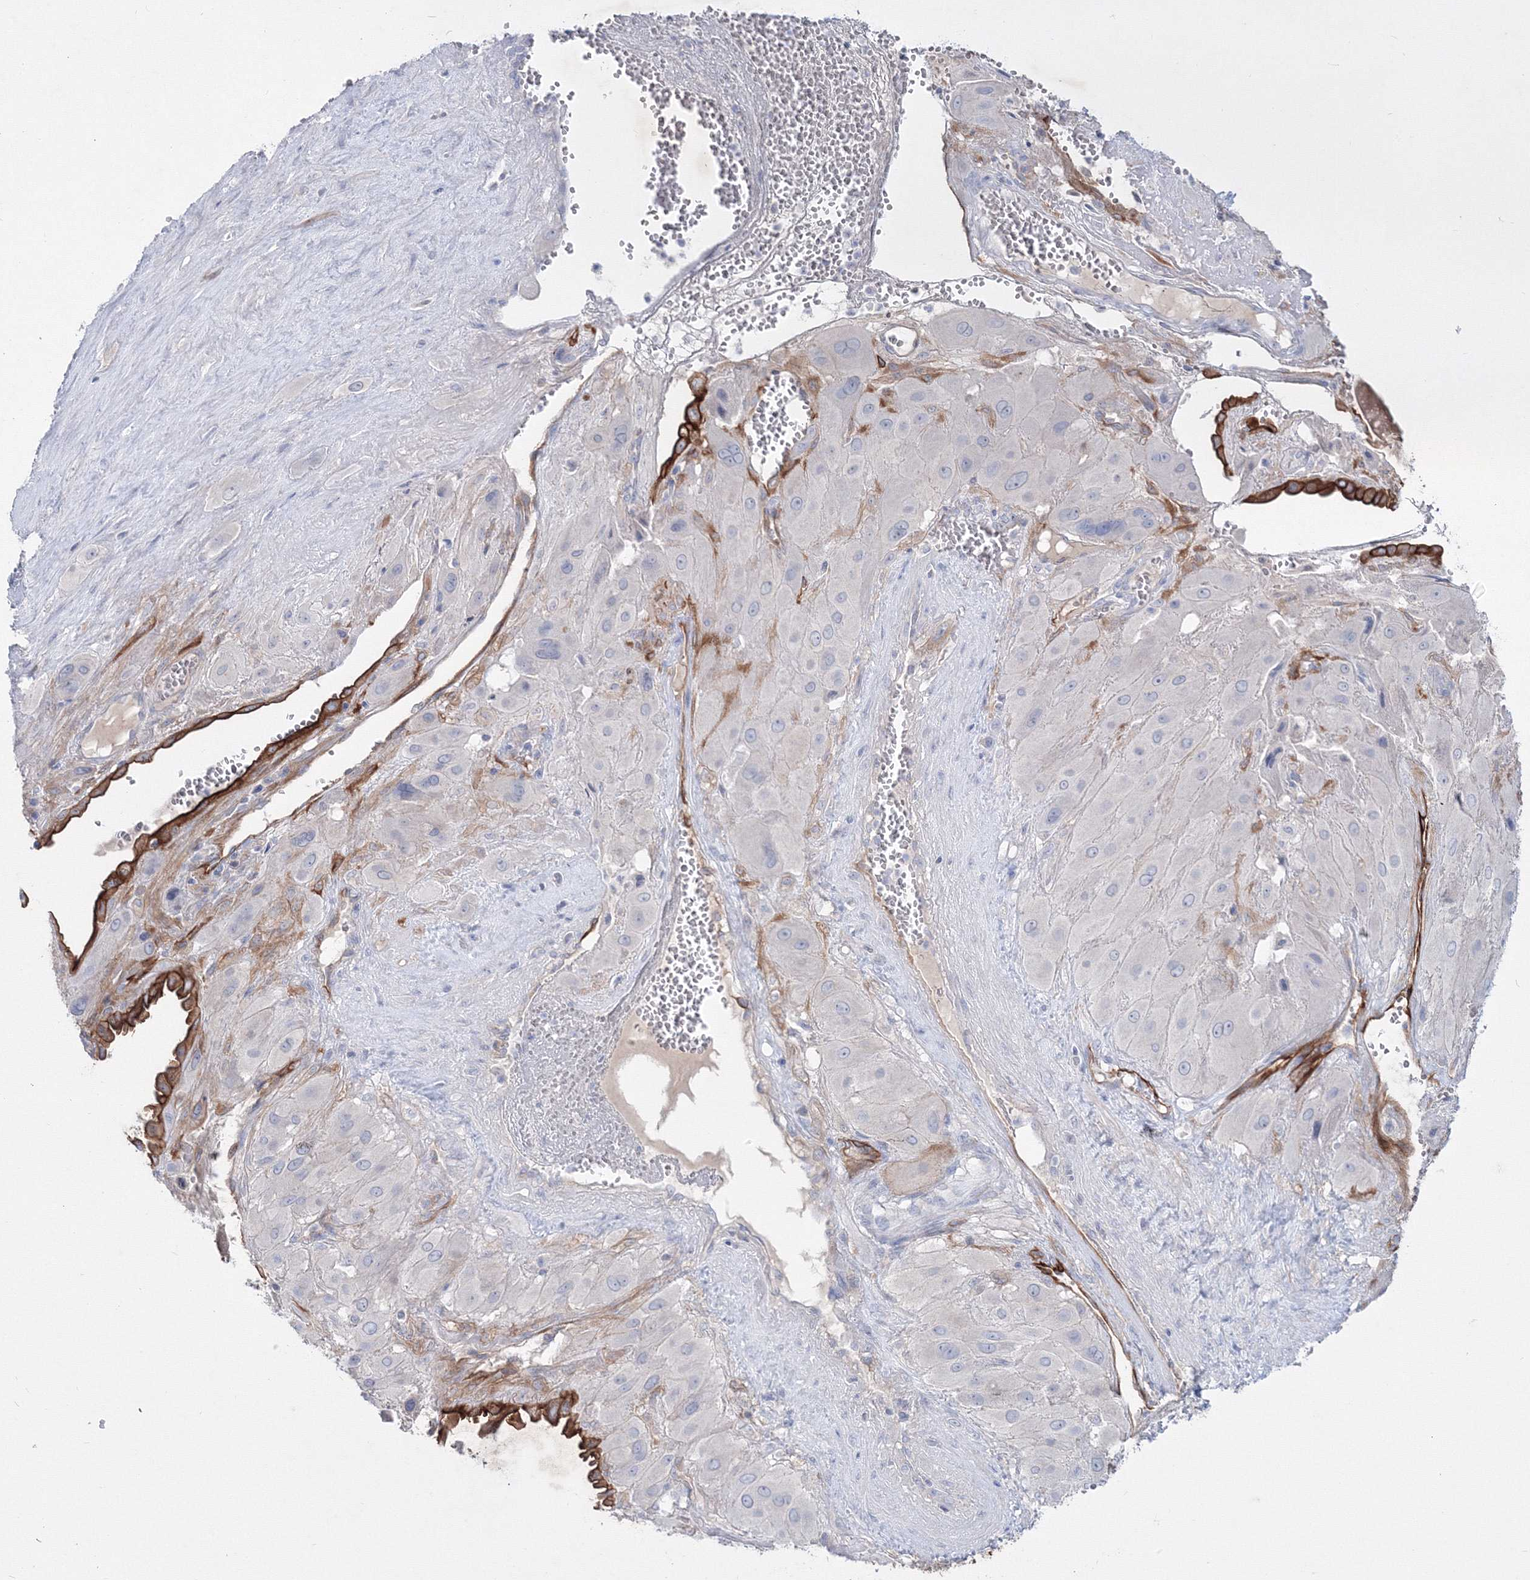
{"staining": {"intensity": "strong", "quantity": ">75%", "location": "cytoplasmic/membranous"}, "tissue": "cervical cancer", "cell_type": "Tumor cells", "image_type": "cancer", "snomed": [{"axis": "morphology", "description": "Squamous cell carcinoma, NOS"}, {"axis": "topography", "description": "Cervix"}], "caption": "Strong cytoplasmic/membranous positivity for a protein is seen in approximately >75% of tumor cells of squamous cell carcinoma (cervical) using IHC.", "gene": "TMEM139", "patient": {"sex": "female", "age": 34}}